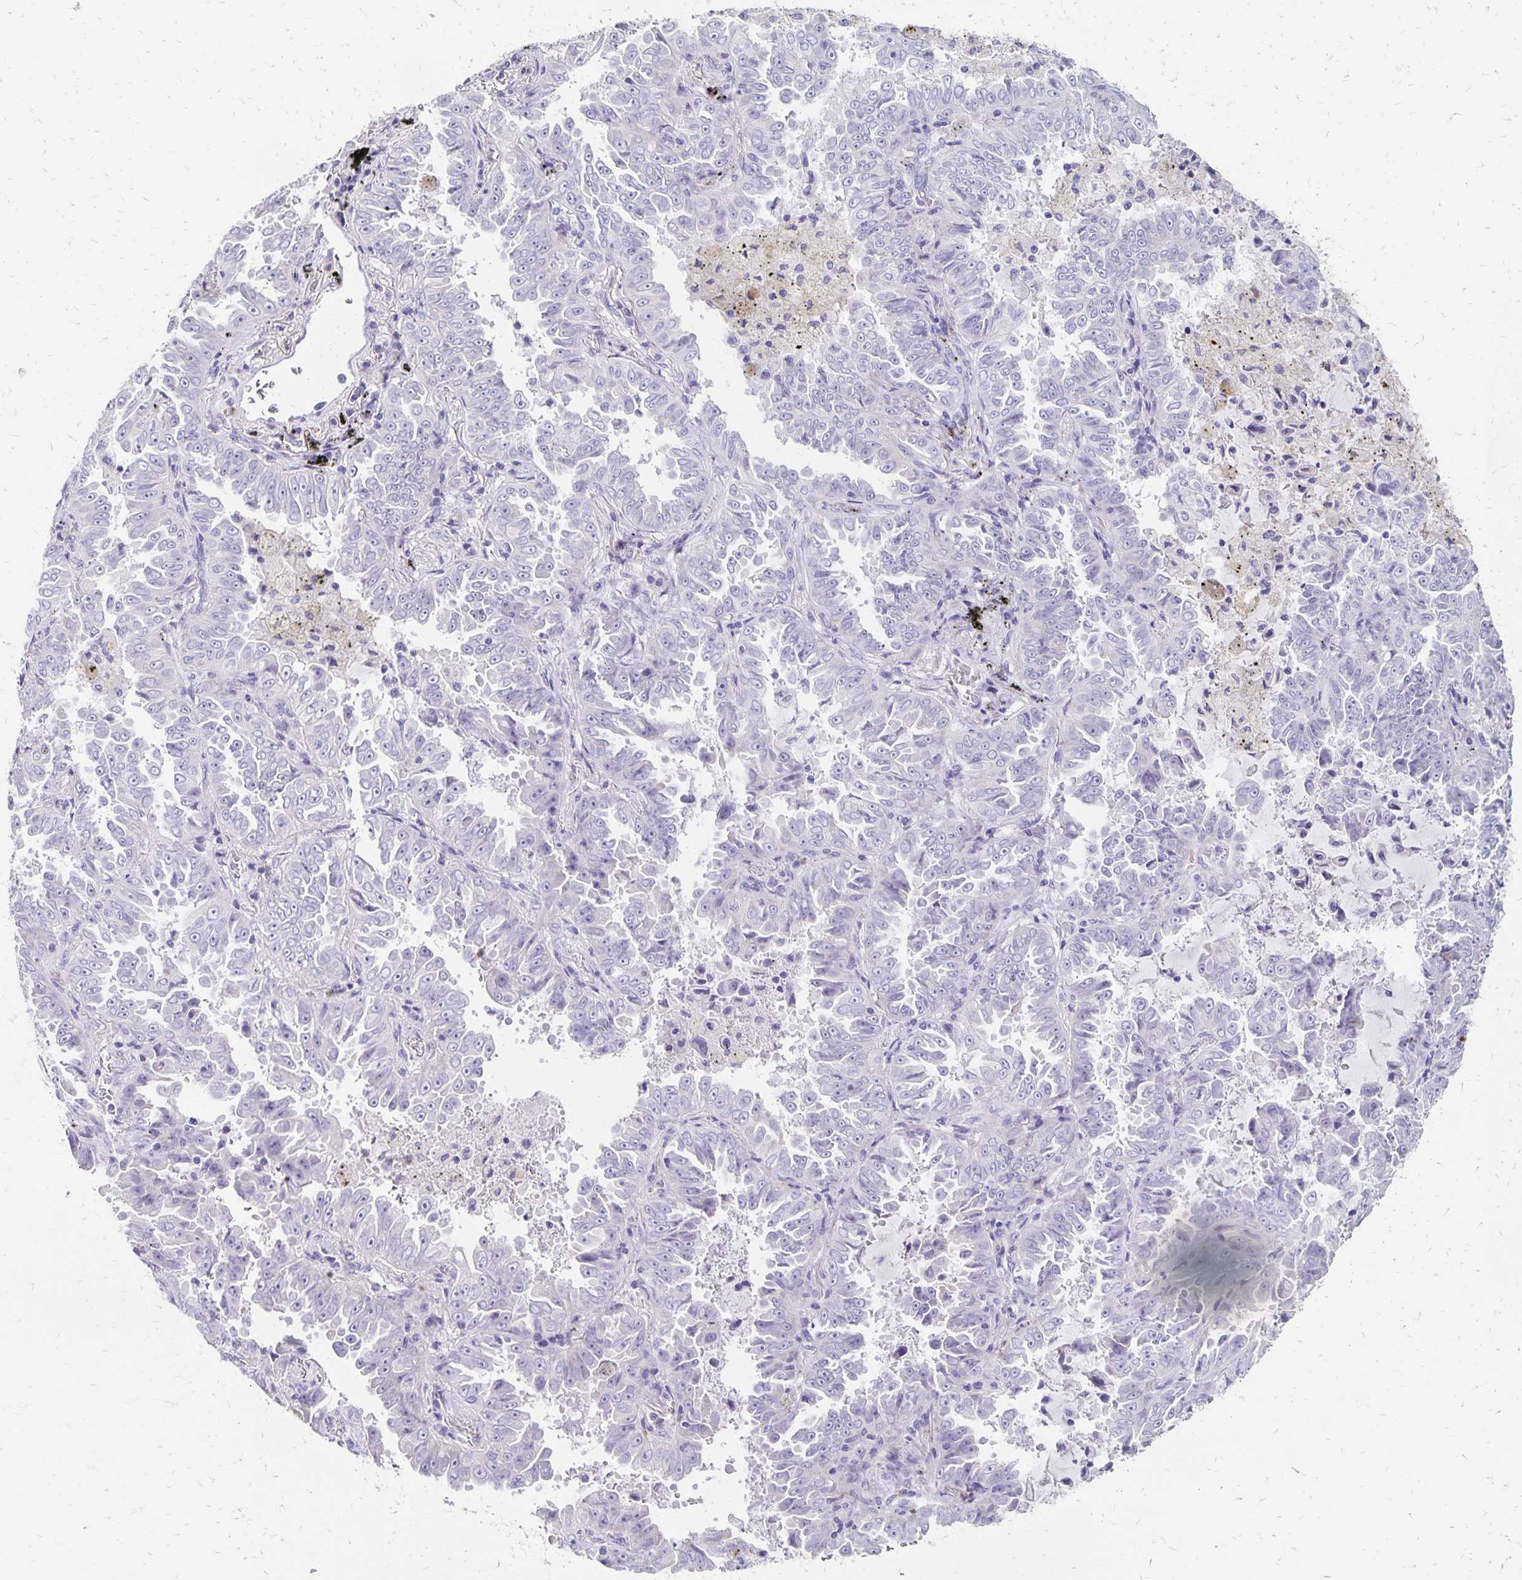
{"staining": {"intensity": "negative", "quantity": "none", "location": "none"}, "tissue": "lung cancer", "cell_type": "Tumor cells", "image_type": "cancer", "snomed": [{"axis": "morphology", "description": "Adenocarcinoma, NOS"}, {"axis": "topography", "description": "Lung"}], "caption": "DAB (3,3'-diaminobenzidine) immunohistochemical staining of lung adenocarcinoma displays no significant staining in tumor cells. Nuclei are stained in blue.", "gene": "DYNLT4", "patient": {"sex": "female", "age": 52}}